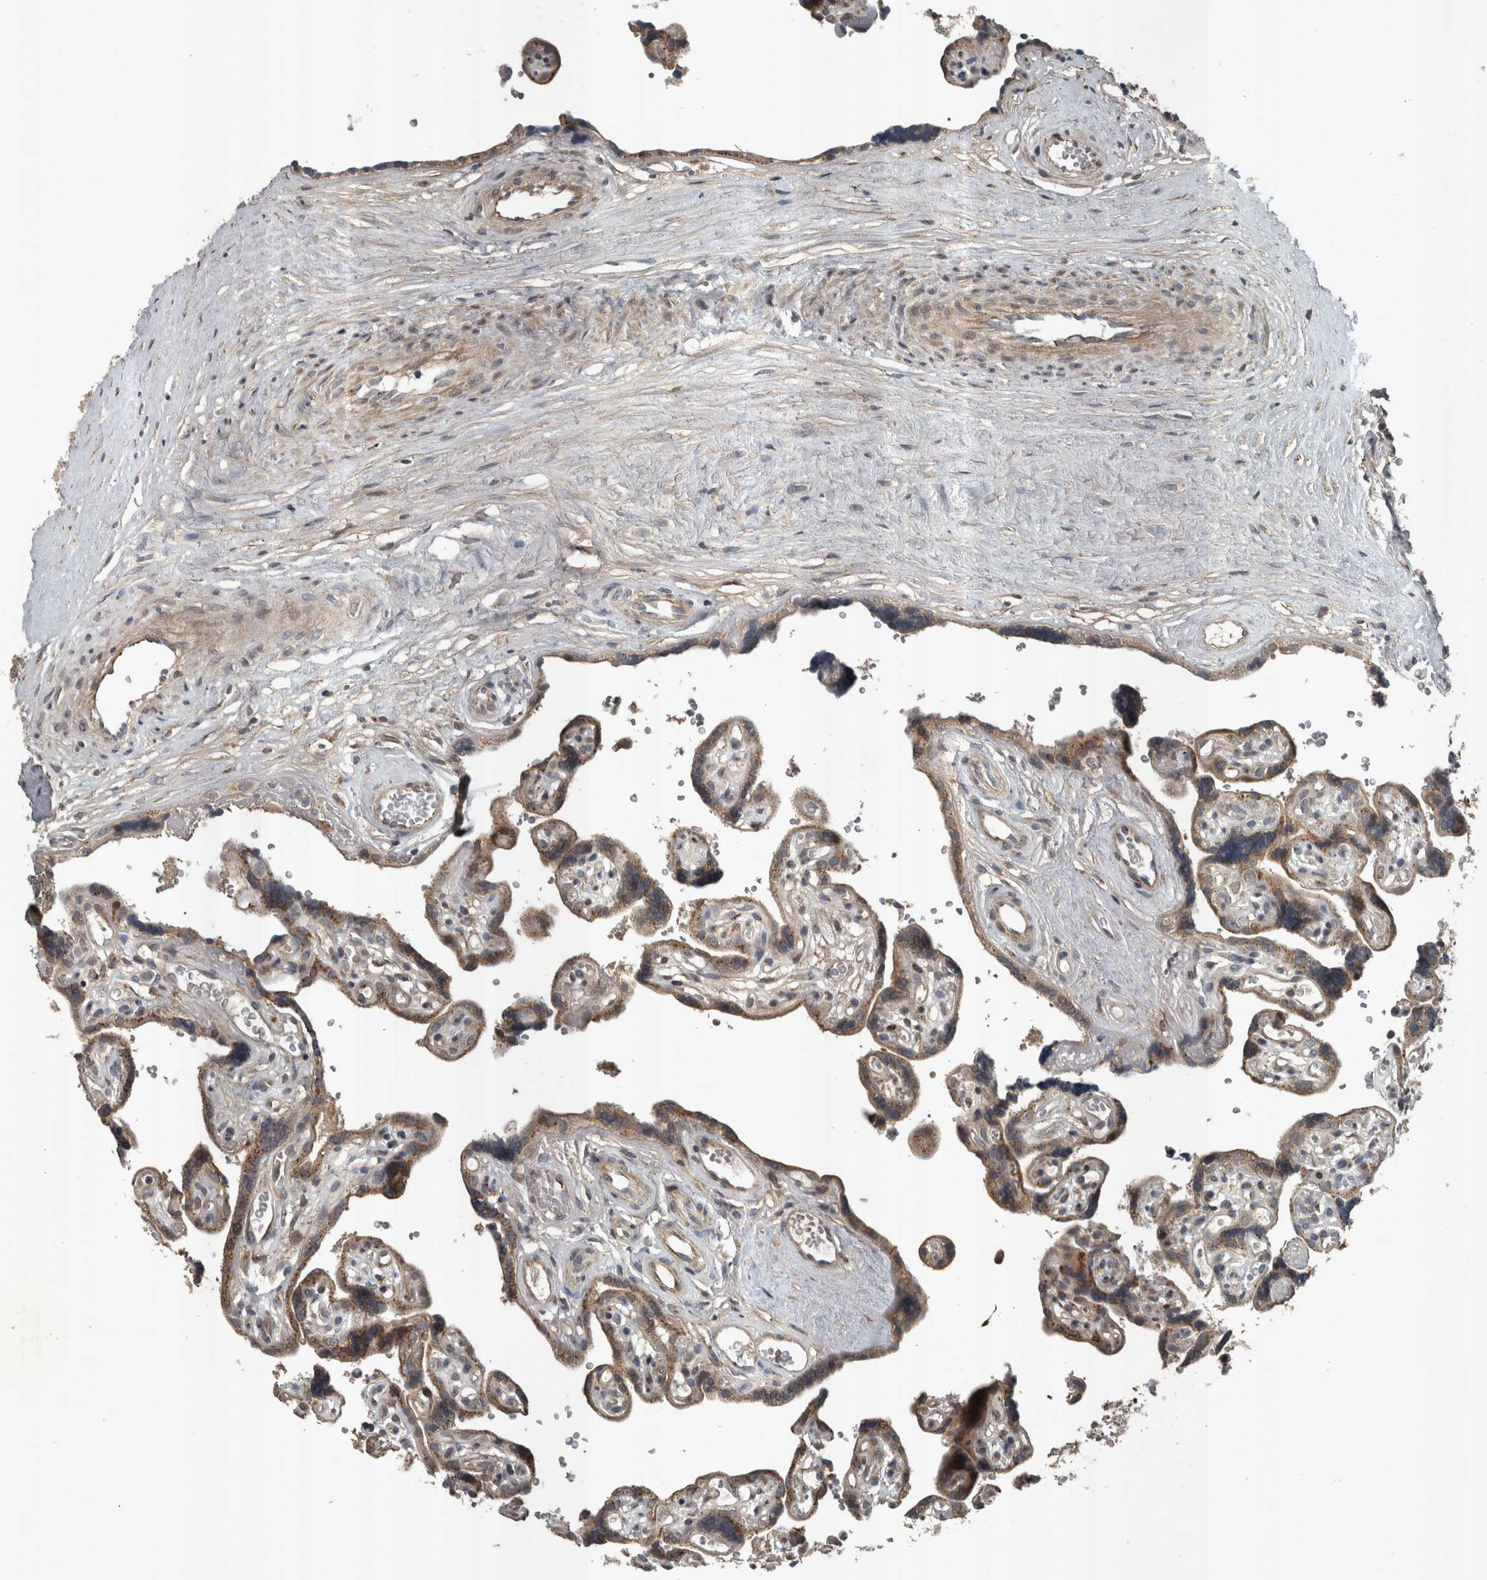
{"staining": {"intensity": "moderate", "quantity": ">75%", "location": "cytoplasmic/membranous"}, "tissue": "placenta", "cell_type": "Decidual cells", "image_type": "normal", "snomed": [{"axis": "morphology", "description": "Normal tissue, NOS"}, {"axis": "topography", "description": "Placenta"}], "caption": "A micrograph showing moderate cytoplasmic/membranous expression in approximately >75% of decidual cells in benign placenta, as visualized by brown immunohistochemical staining.", "gene": "ZNF345", "patient": {"sex": "female", "age": 30}}